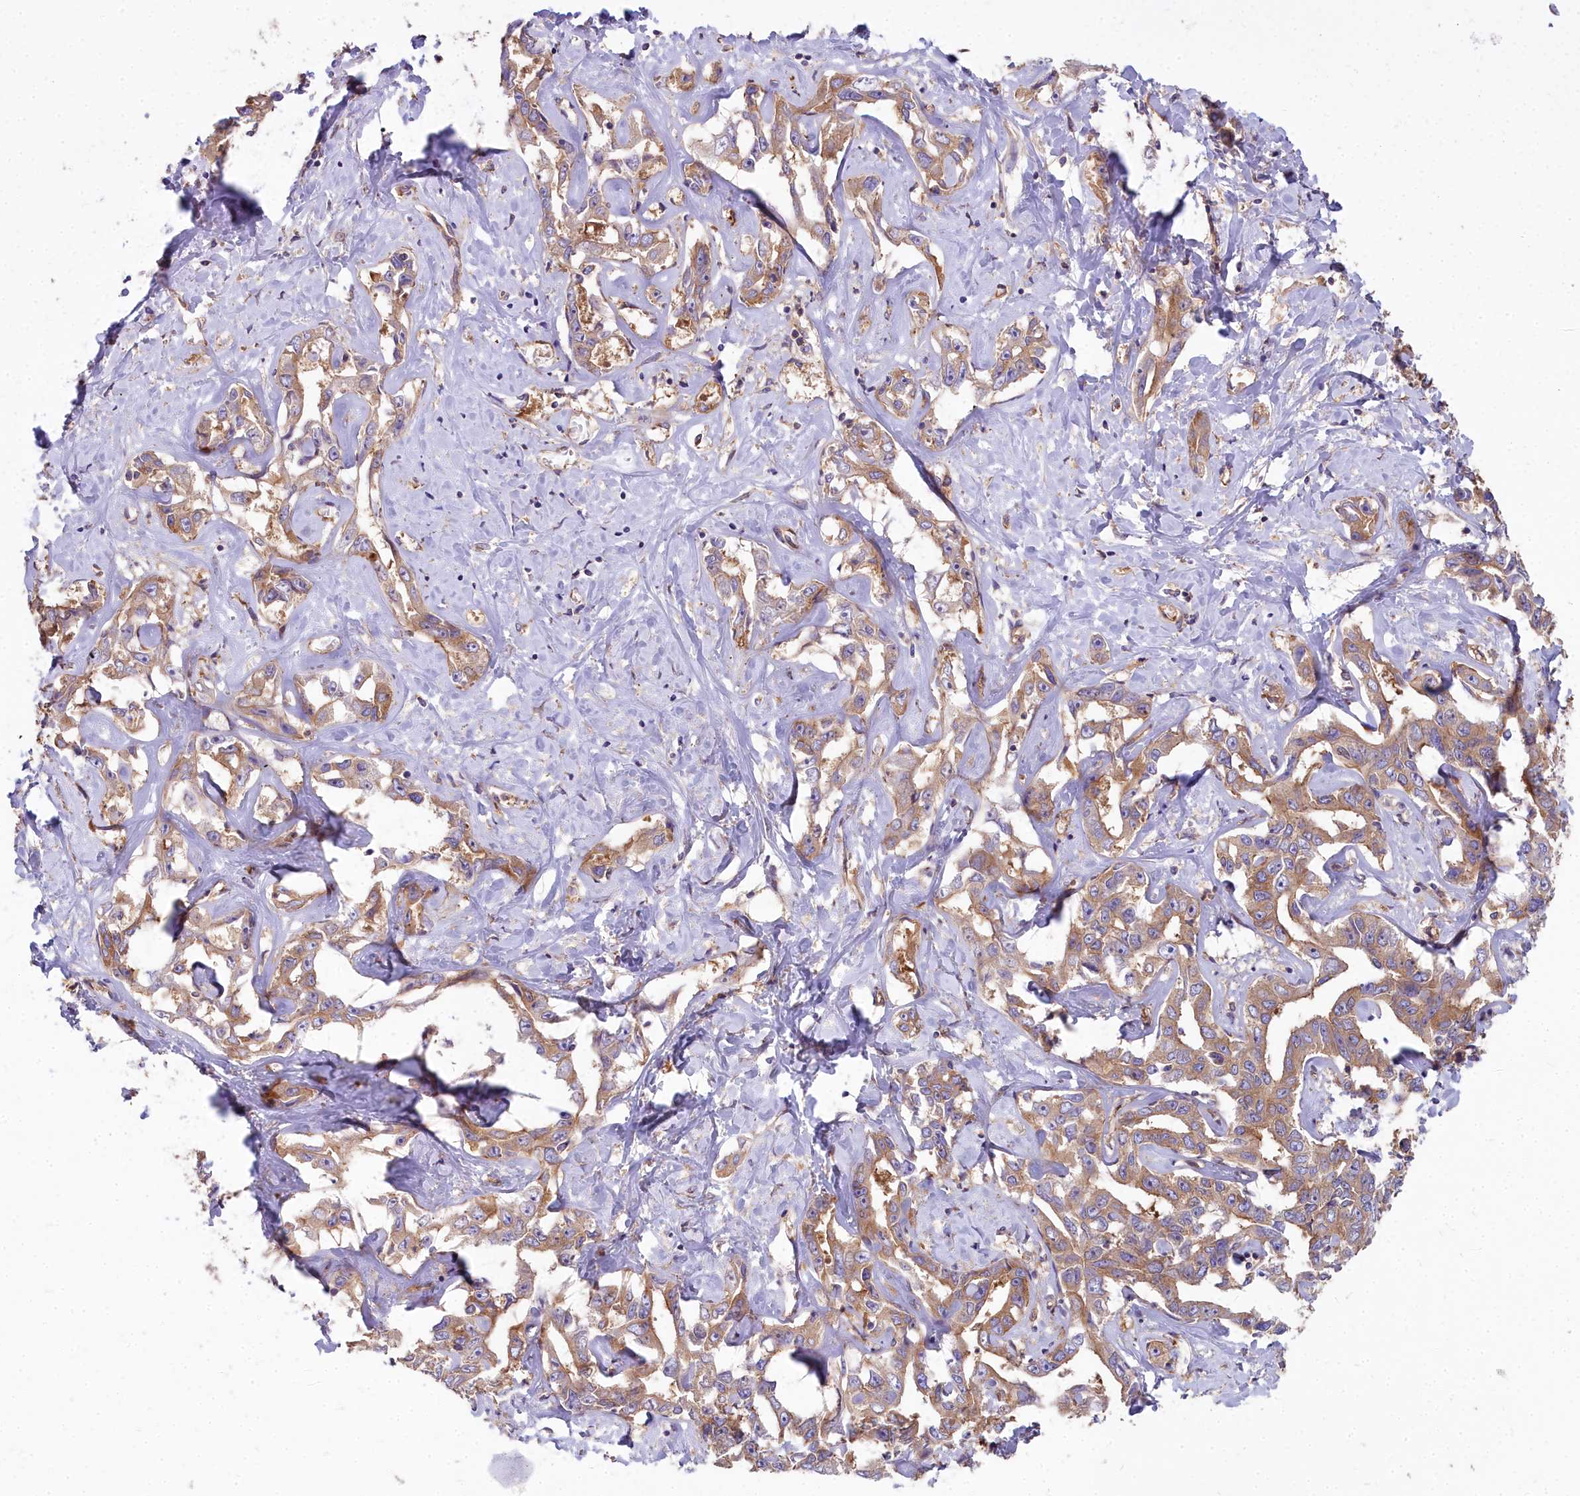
{"staining": {"intensity": "moderate", "quantity": ">75%", "location": "cytoplasmic/membranous"}, "tissue": "liver cancer", "cell_type": "Tumor cells", "image_type": "cancer", "snomed": [{"axis": "morphology", "description": "Cholangiocarcinoma"}, {"axis": "topography", "description": "Liver"}], "caption": "Immunohistochemistry (IHC) staining of liver cancer, which displays medium levels of moderate cytoplasmic/membranous expression in approximately >75% of tumor cells indicating moderate cytoplasmic/membranous protein expression. The staining was performed using DAB (brown) for protein detection and nuclei were counterstained in hematoxylin (blue).", "gene": "DCTN3", "patient": {"sex": "male", "age": 59}}